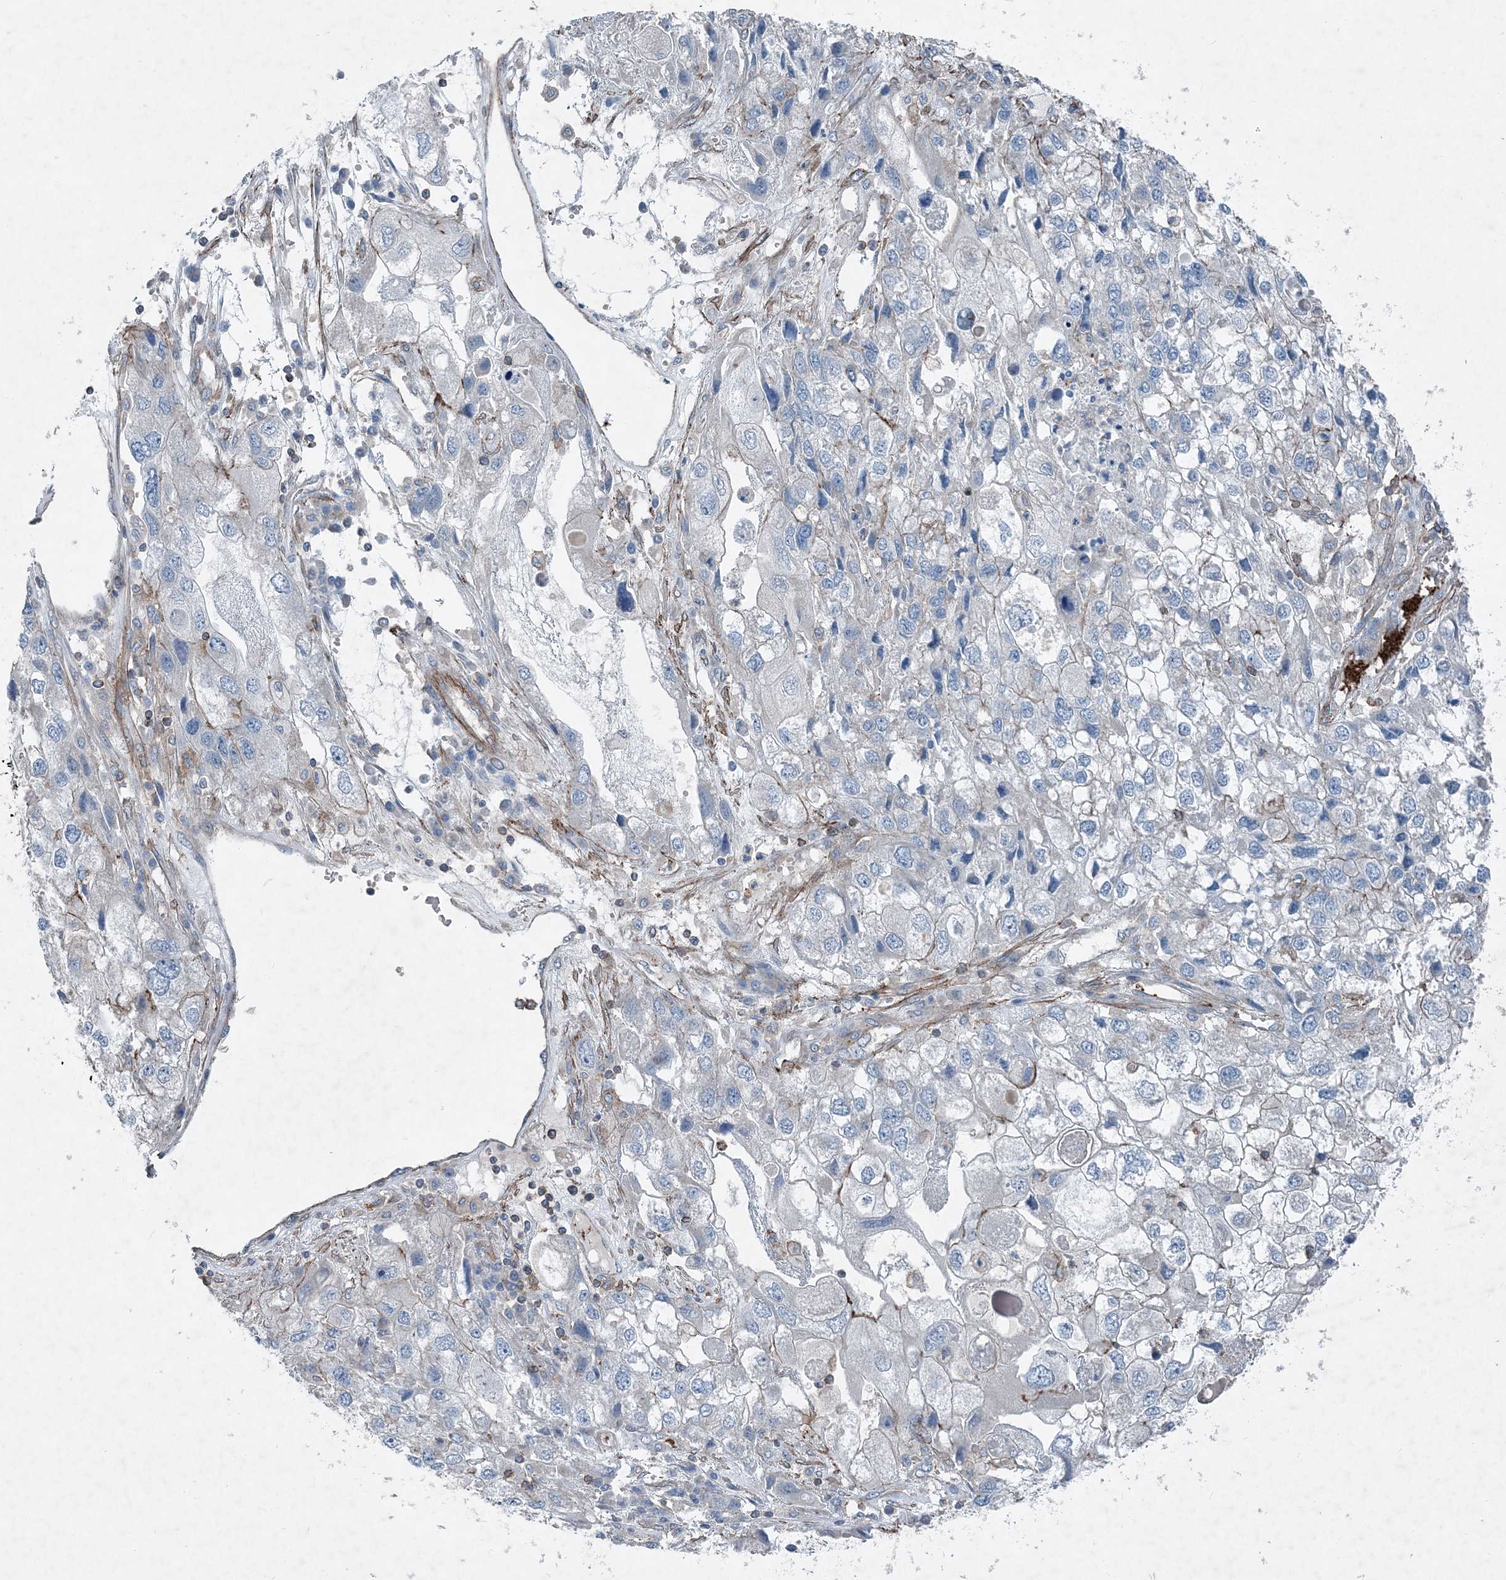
{"staining": {"intensity": "negative", "quantity": "none", "location": "none"}, "tissue": "endometrial cancer", "cell_type": "Tumor cells", "image_type": "cancer", "snomed": [{"axis": "morphology", "description": "Adenocarcinoma, NOS"}, {"axis": "topography", "description": "Endometrium"}], "caption": "High magnification brightfield microscopy of adenocarcinoma (endometrial) stained with DAB (brown) and counterstained with hematoxylin (blue): tumor cells show no significant expression.", "gene": "DGUOK", "patient": {"sex": "female", "age": 49}}